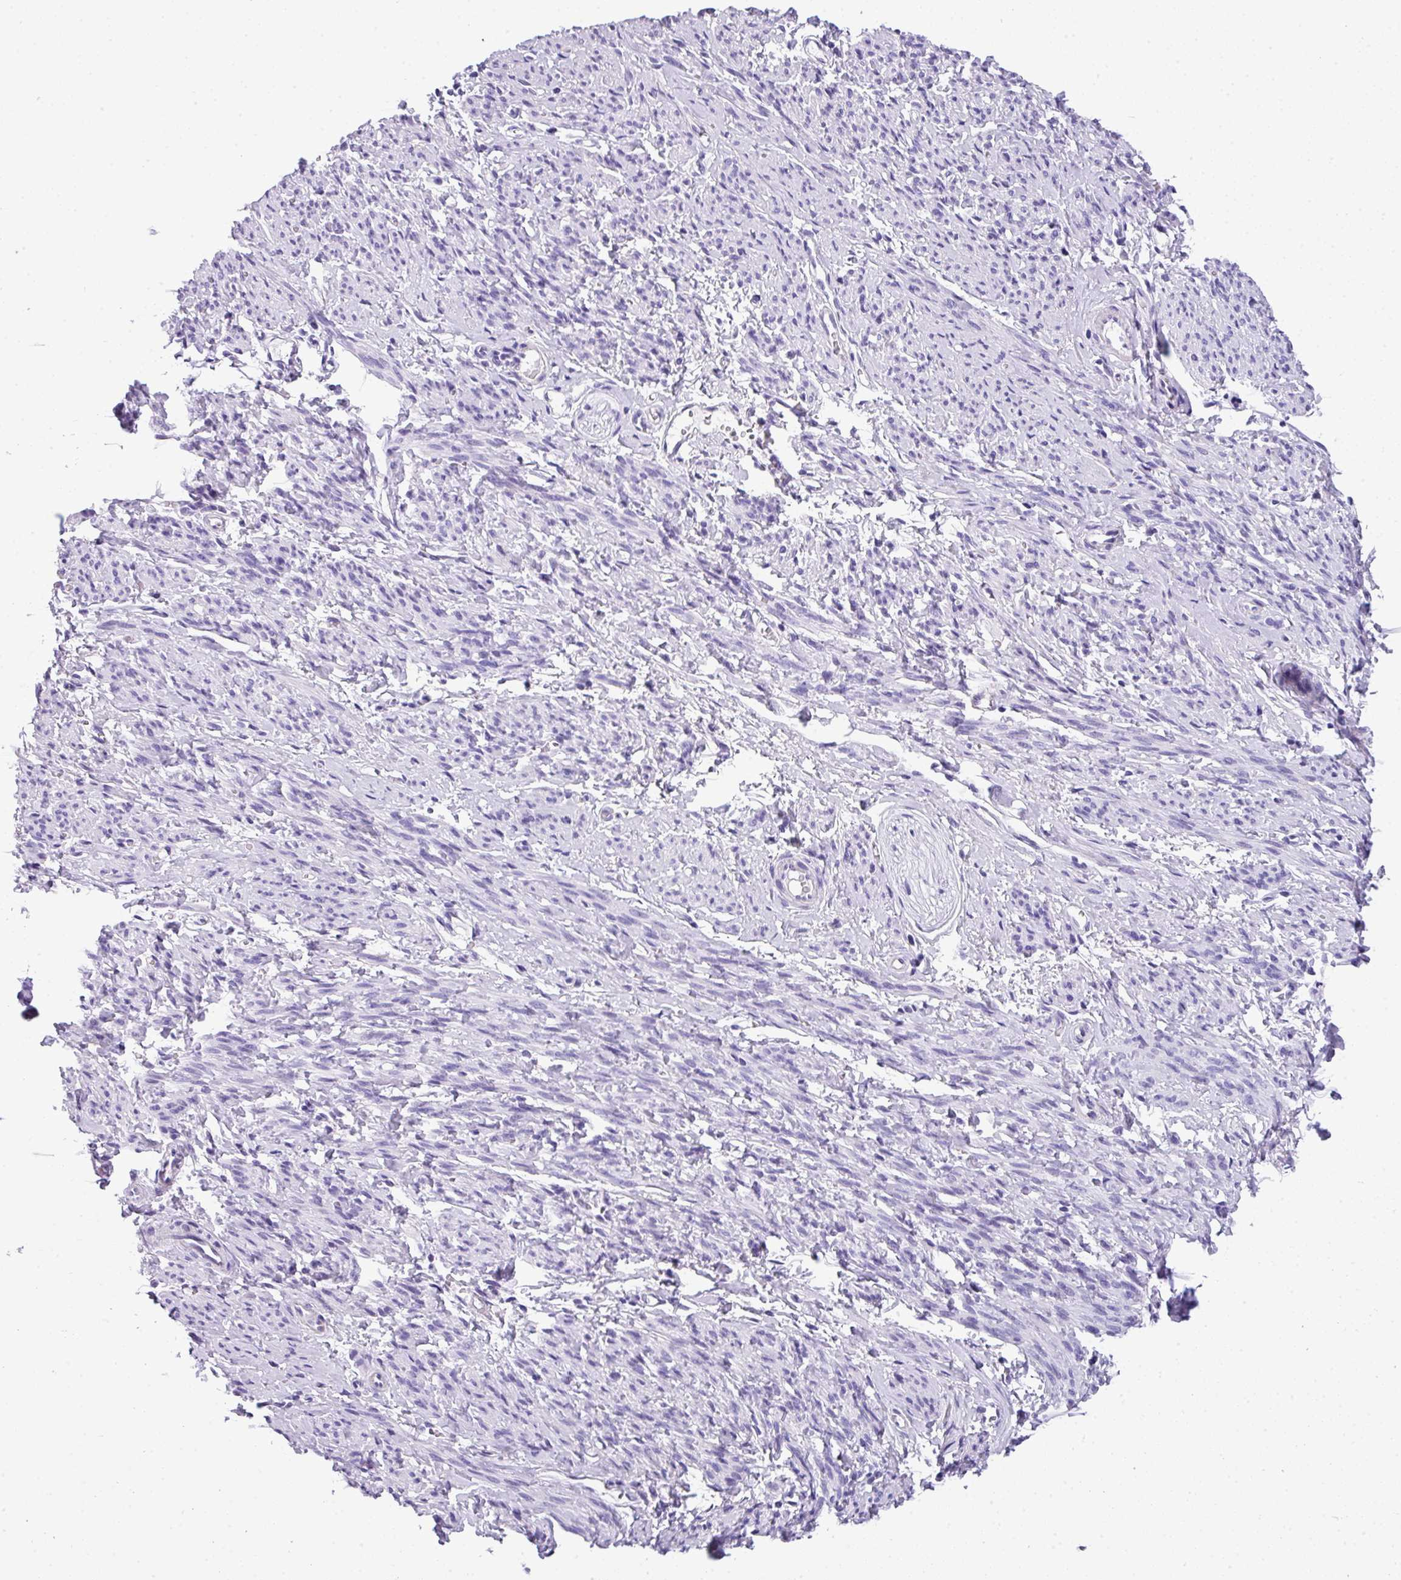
{"staining": {"intensity": "negative", "quantity": "none", "location": "none"}, "tissue": "smooth muscle", "cell_type": "Smooth muscle cells", "image_type": "normal", "snomed": [{"axis": "morphology", "description": "Normal tissue, NOS"}, {"axis": "topography", "description": "Smooth muscle"}], "caption": "Micrograph shows no significant protein expression in smooth muscle cells of normal smooth muscle.", "gene": "MUC21", "patient": {"sex": "female", "age": 65}}